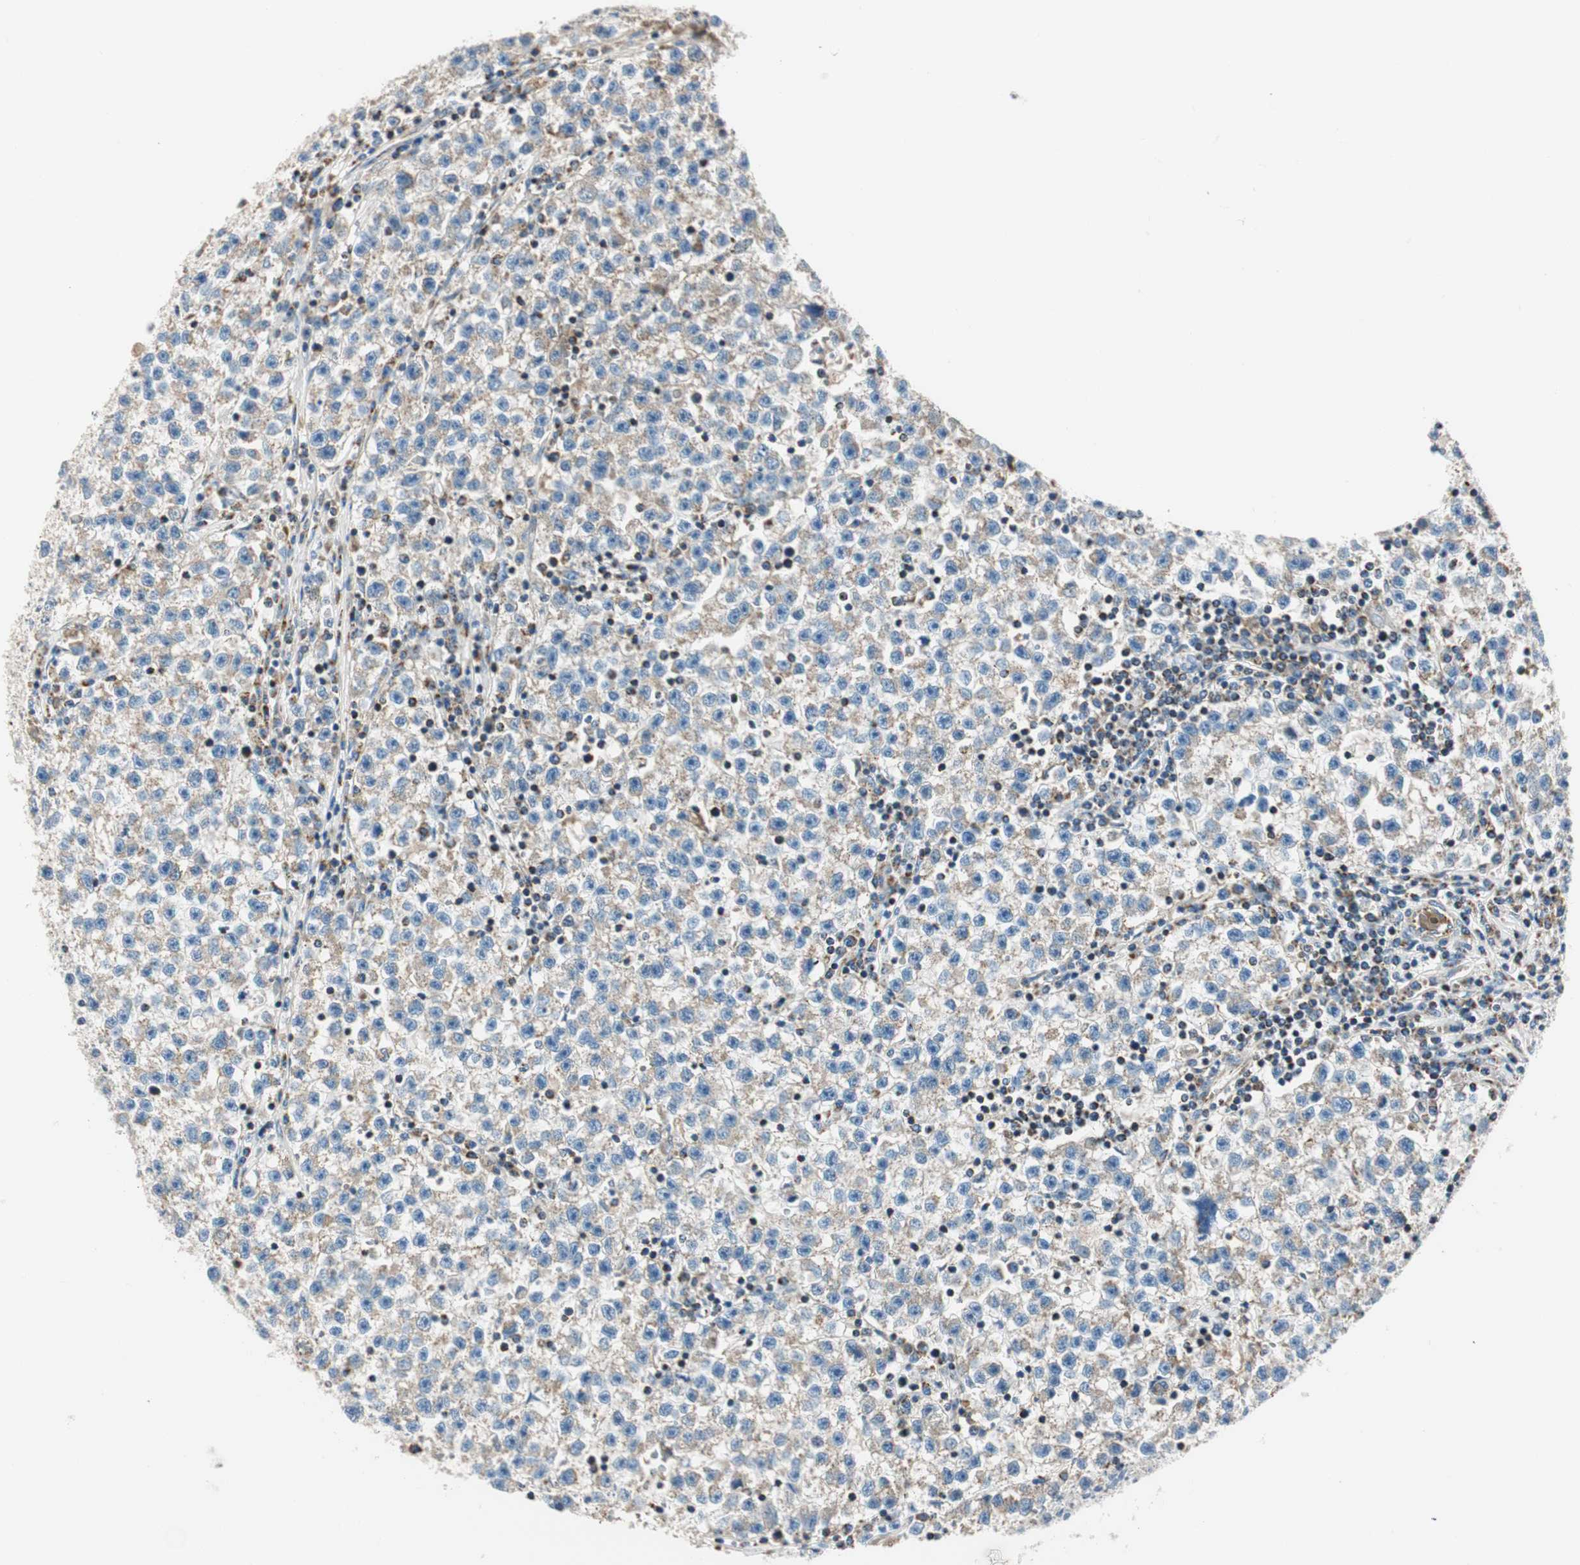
{"staining": {"intensity": "weak", "quantity": ">75%", "location": "cytoplasmic/membranous"}, "tissue": "testis cancer", "cell_type": "Tumor cells", "image_type": "cancer", "snomed": [{"axis": "morphology", "description": "Seminoma, NOS"}, {"axis": "topography", "description": "Testis"}], "caption": "DAB (3,3'-diaminobenzidine) immunohistochemical staining of seminoma (testis) exhibits weak cytoplasmic/membranous protein staining in about >75% of tumor cells. Nuclei are stained in blue.", "gene": "RORB", "patient": {"sex": "male", "age": 22}}